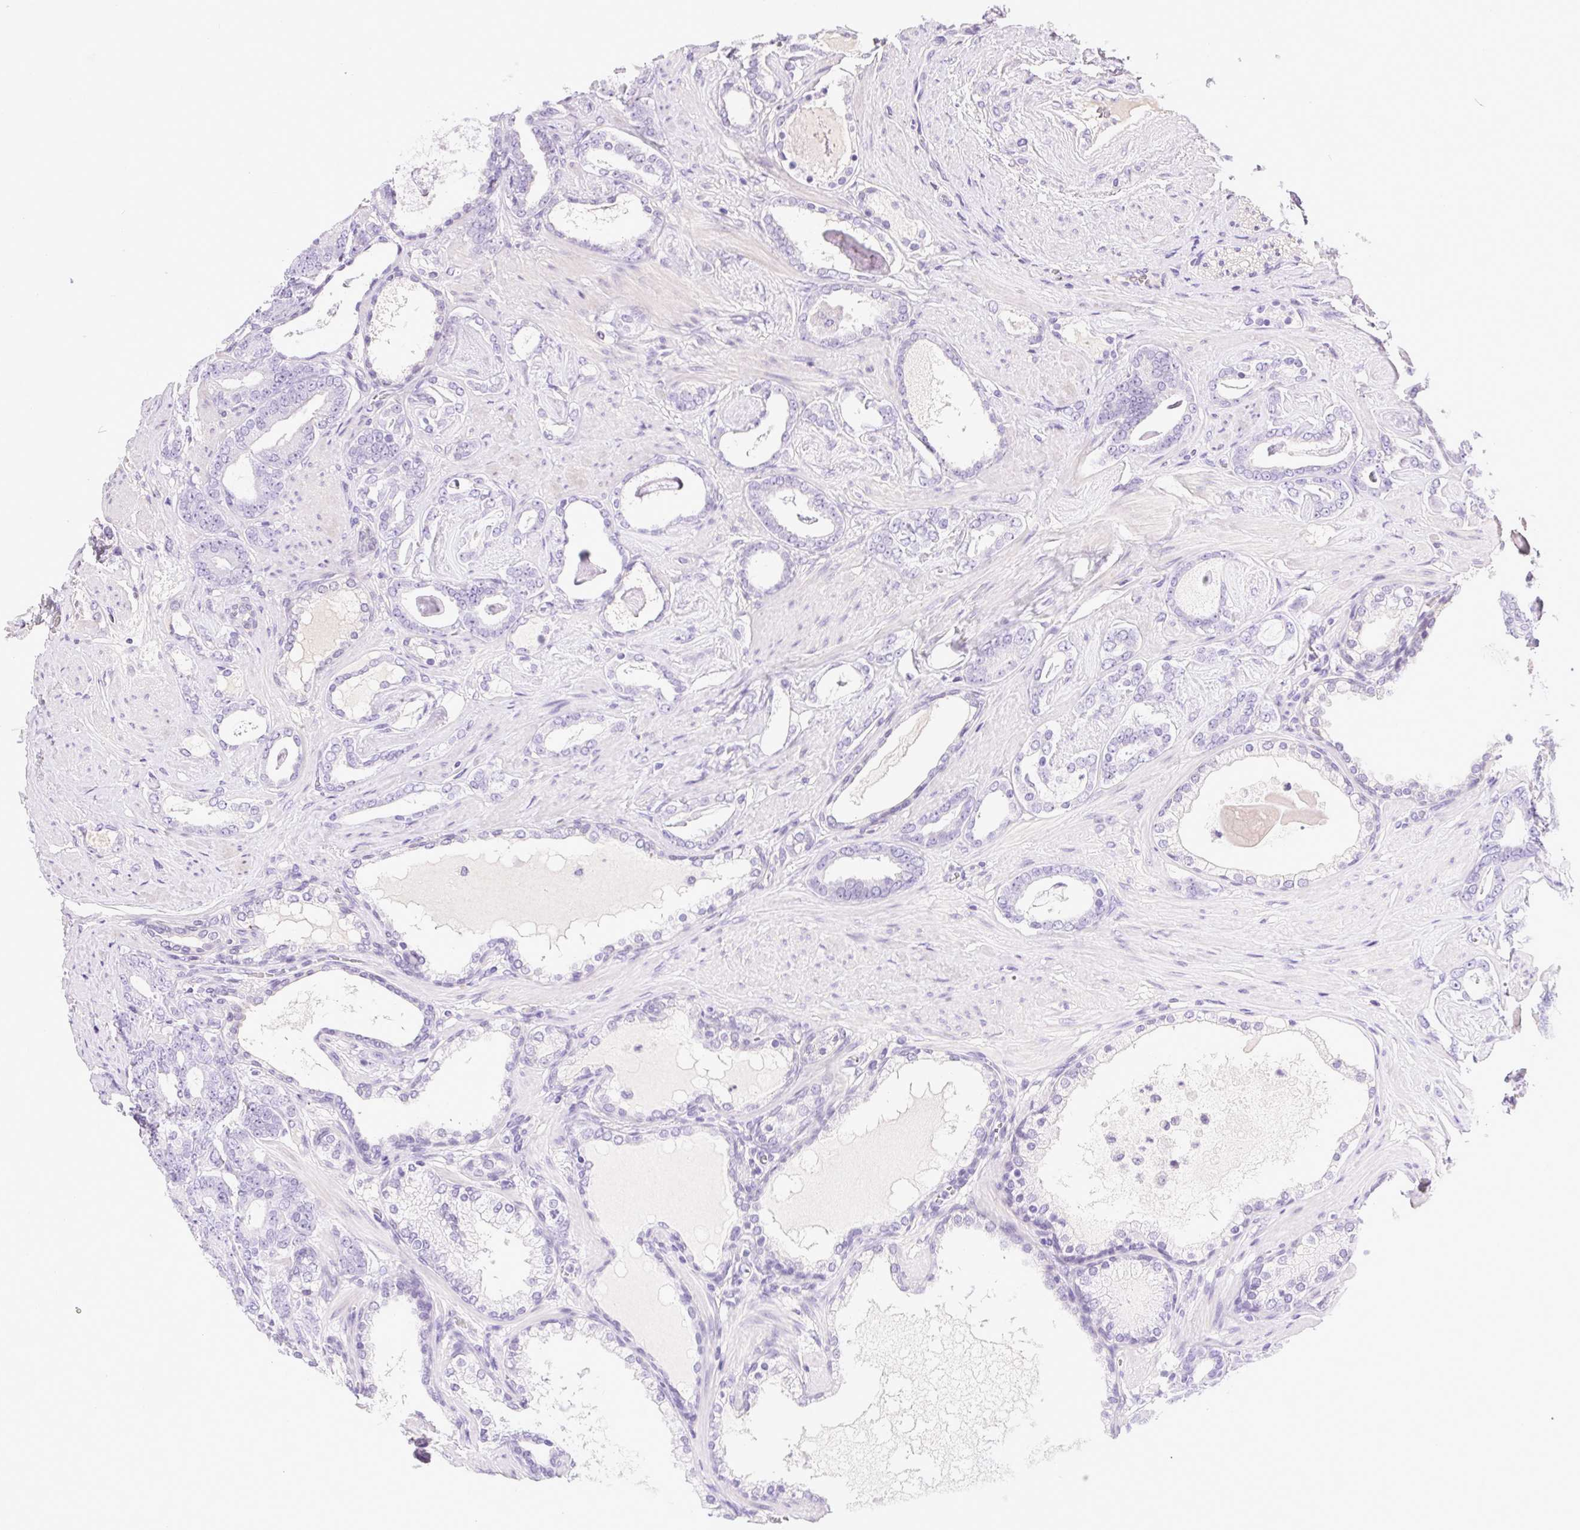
{"staining": {"intensity": "negative", "quantity": "none", "location": "none"}, "tissue": "prostate cancer", "cell_type": "Tumor cells", "image_type": "cancer", "snomed": [{"axis": "morphology", "description": "Adenocarcinoma, High grade"}, {"axis": "topography", "description": "Prostate"}], "caption": "An immunohistochemistry histopathology image of prostate high-grade adenocarcinoma is shown. There is no staining in tumor cells of prostate high-grade adenocarcinoma. Brightfield microscopy of immunohistochemistry (IHC) stained with DAB (brown) and hematoxylin (blue), captured at high magnification.", "gene": "SYCE2", "patient": {"sex": "male", "age": 63}}